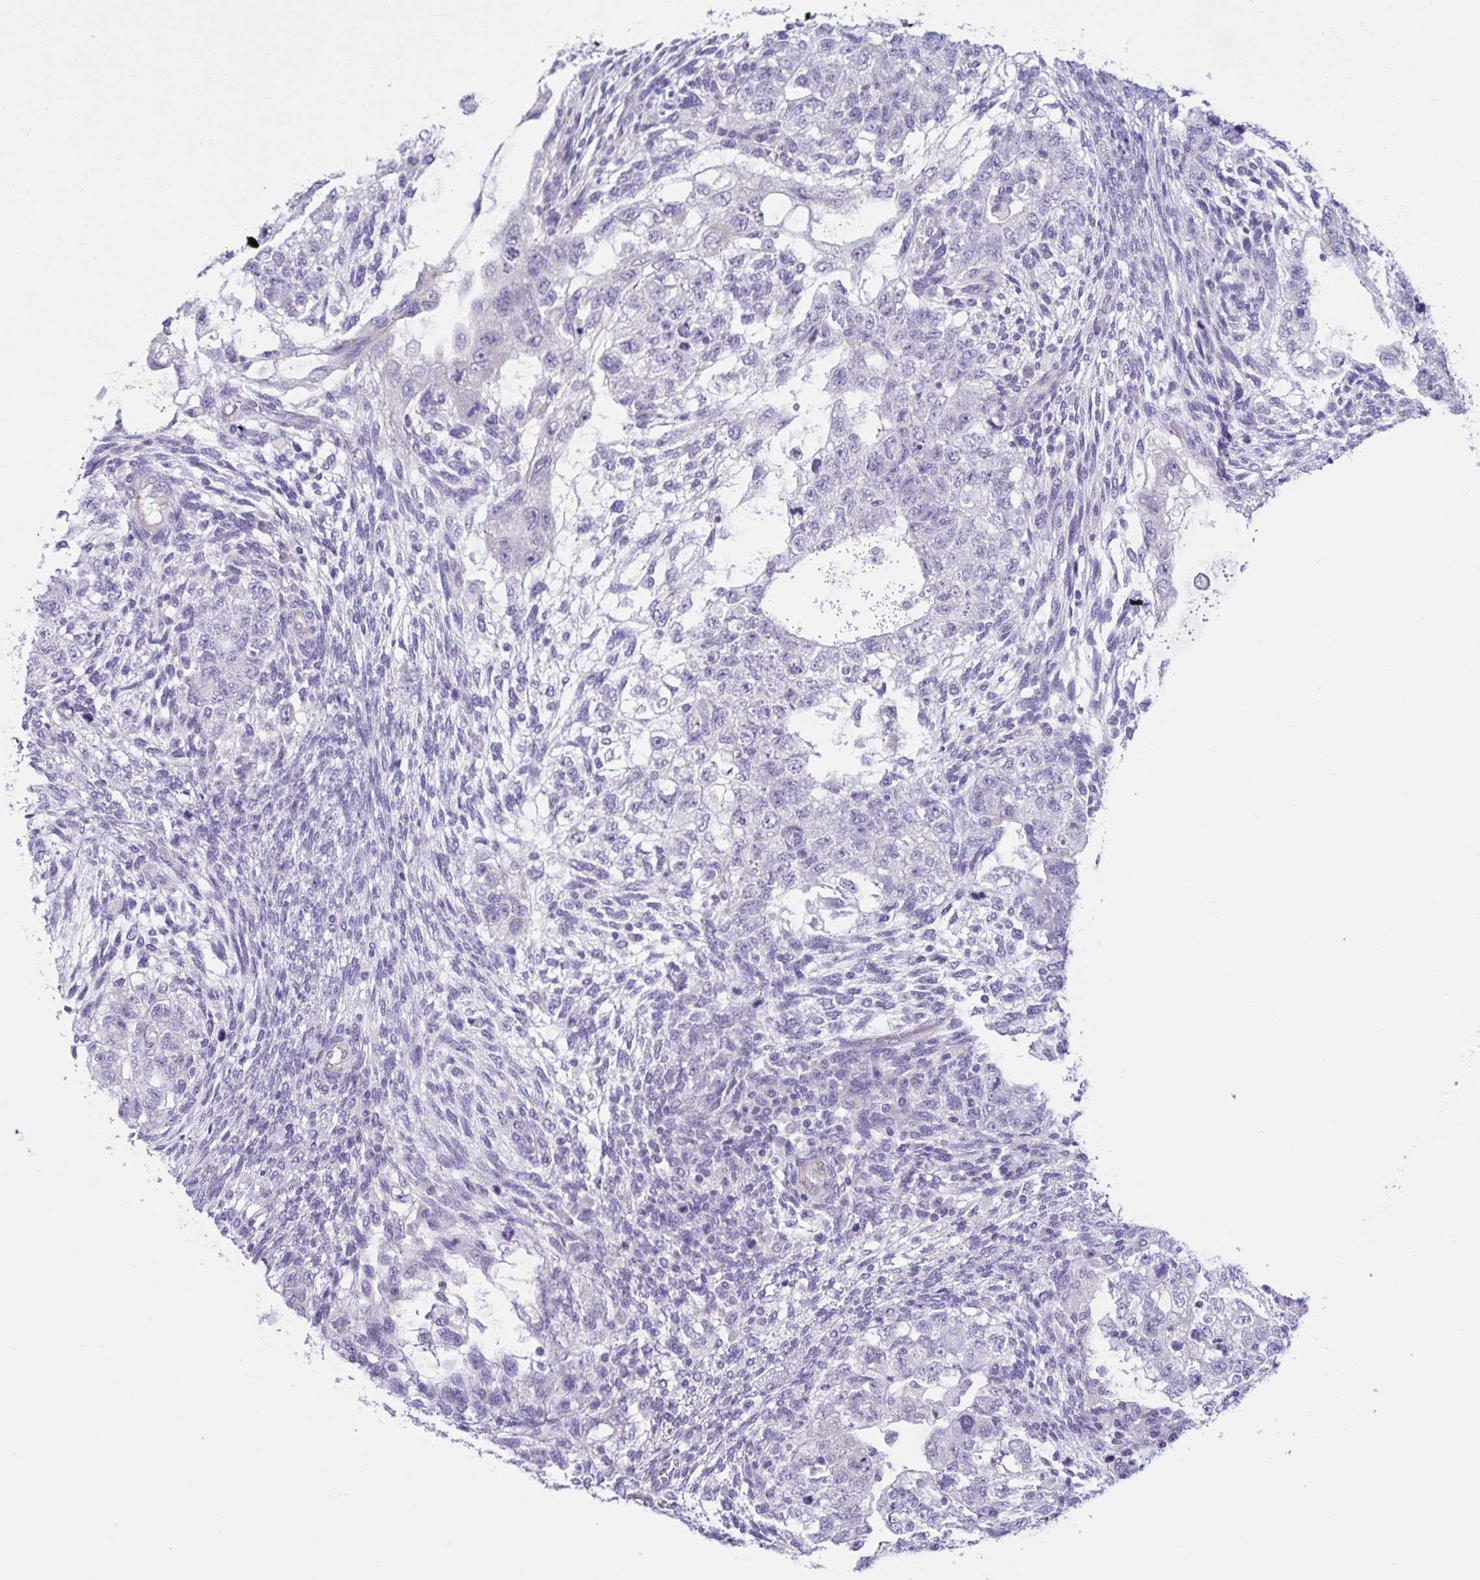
{"staining": {"intensity": "negative", "quantity": "none", "location": "none"}, "tissue": "testis cancer", "cell_type": "Tumor cells", "image_type": "cancer", "snomed": [{"axis": "morphology", "description": "Normal tissue, NOS"}, {"axis": "morphology", "description": "Carcinoma, Embryonal, NOS"}, {"axis": "topography", "description": "Testis"}], "caption": "The immunohistochemistry (IHC) image has no significant positivity in tumor cells of testis embryonal carcinoma tissue.", "gene": "TNNI2", "patient": {"sex": "male", "age": 36}}